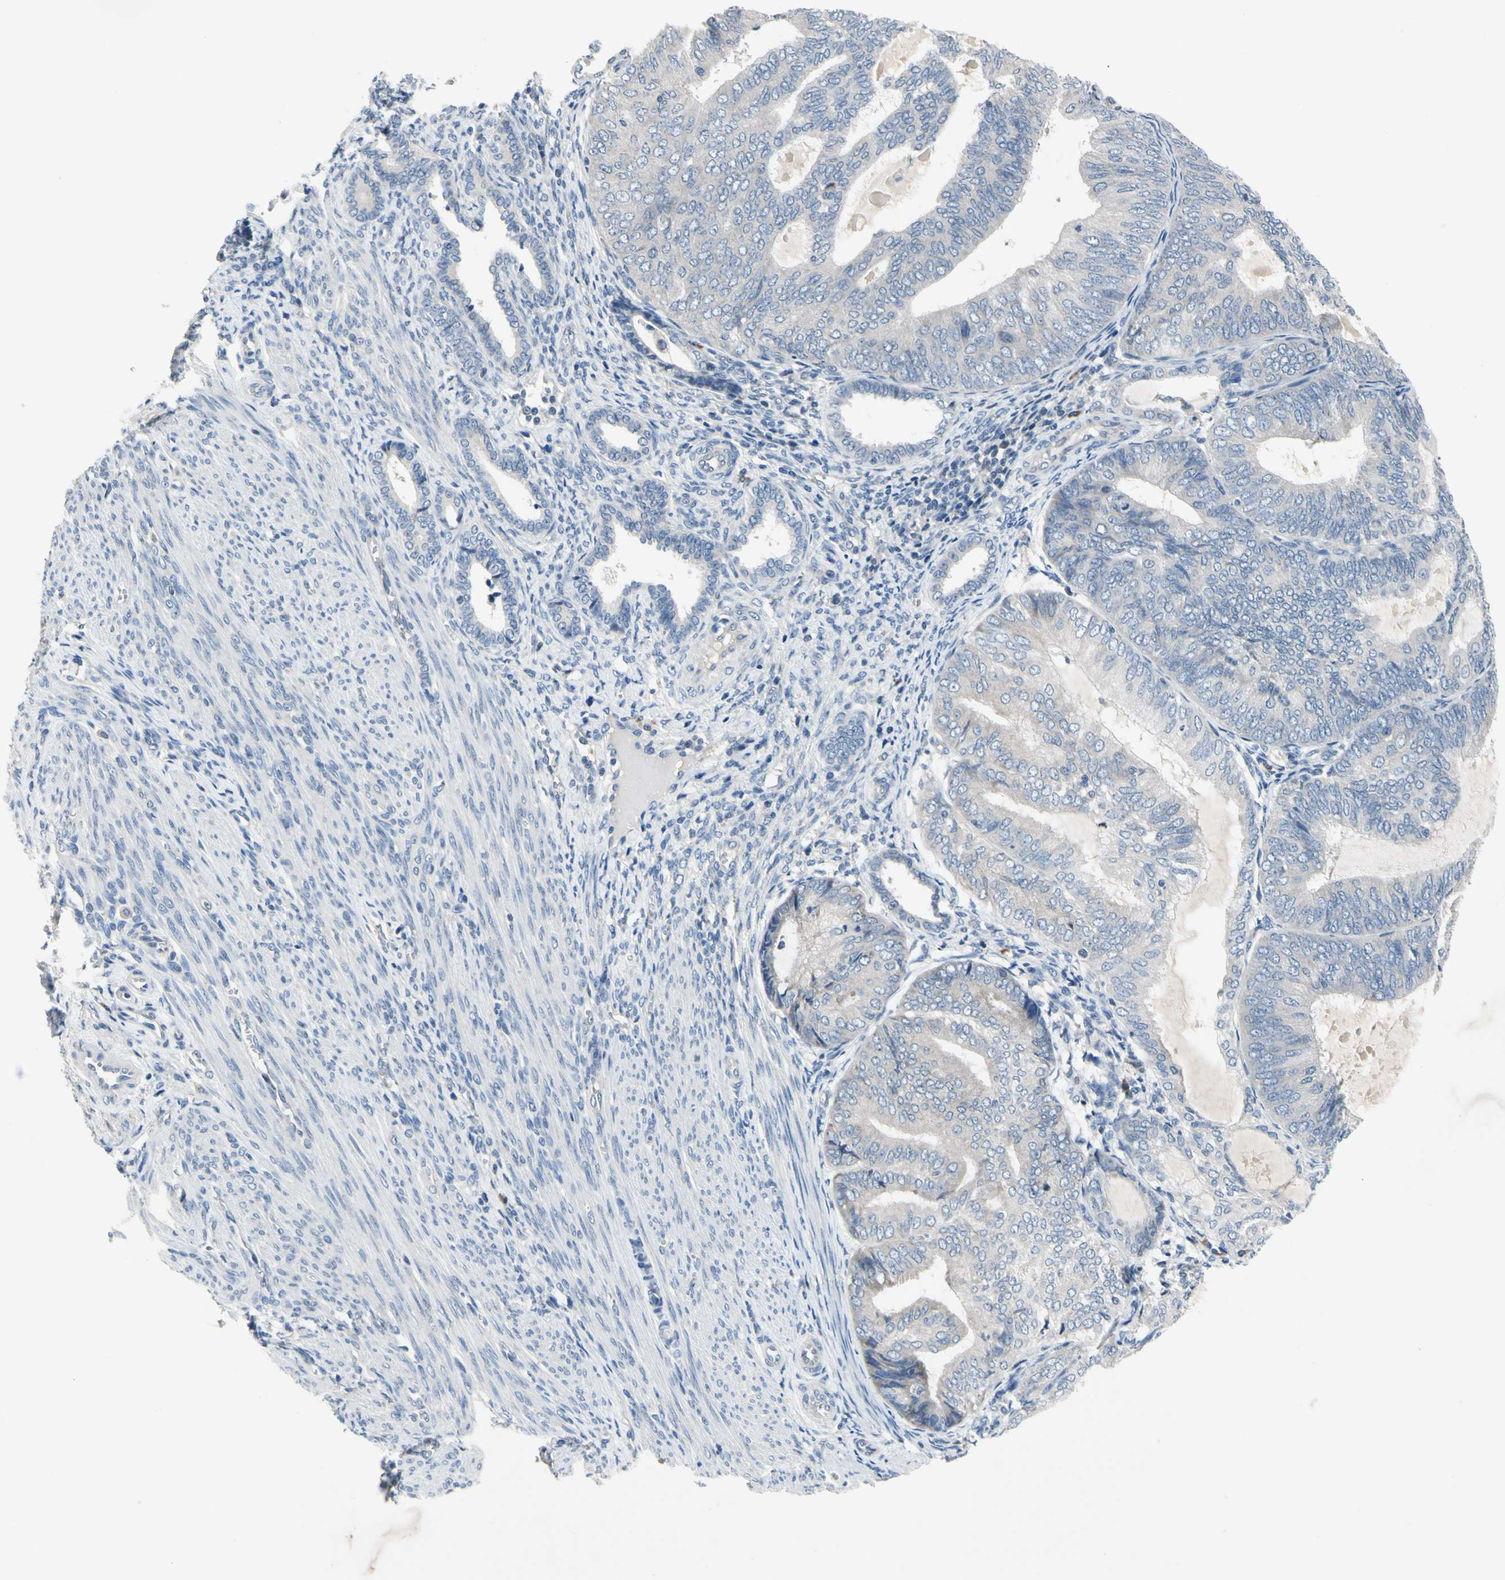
{"staining": {"intensity": "negative", "quantity": "none", "location": "none"}, "tissue": "endometrial cancer", "cell_type": "Tumor cells", "image_type": "cancer", "snomed": [{"axis": "morphology", "description": "Adenocarcinoma, NOS"}, {"axis": "topography", "description": "Endometrium"}], "caption": "High power microscopy photomicrograph of an immunohistochemistry micrograph of endometrial adenocarcinoma, revealing no significant positivity in tumor cells.", "gene": "SELENOK", "patient": {"sex": "female", "age": 81}}